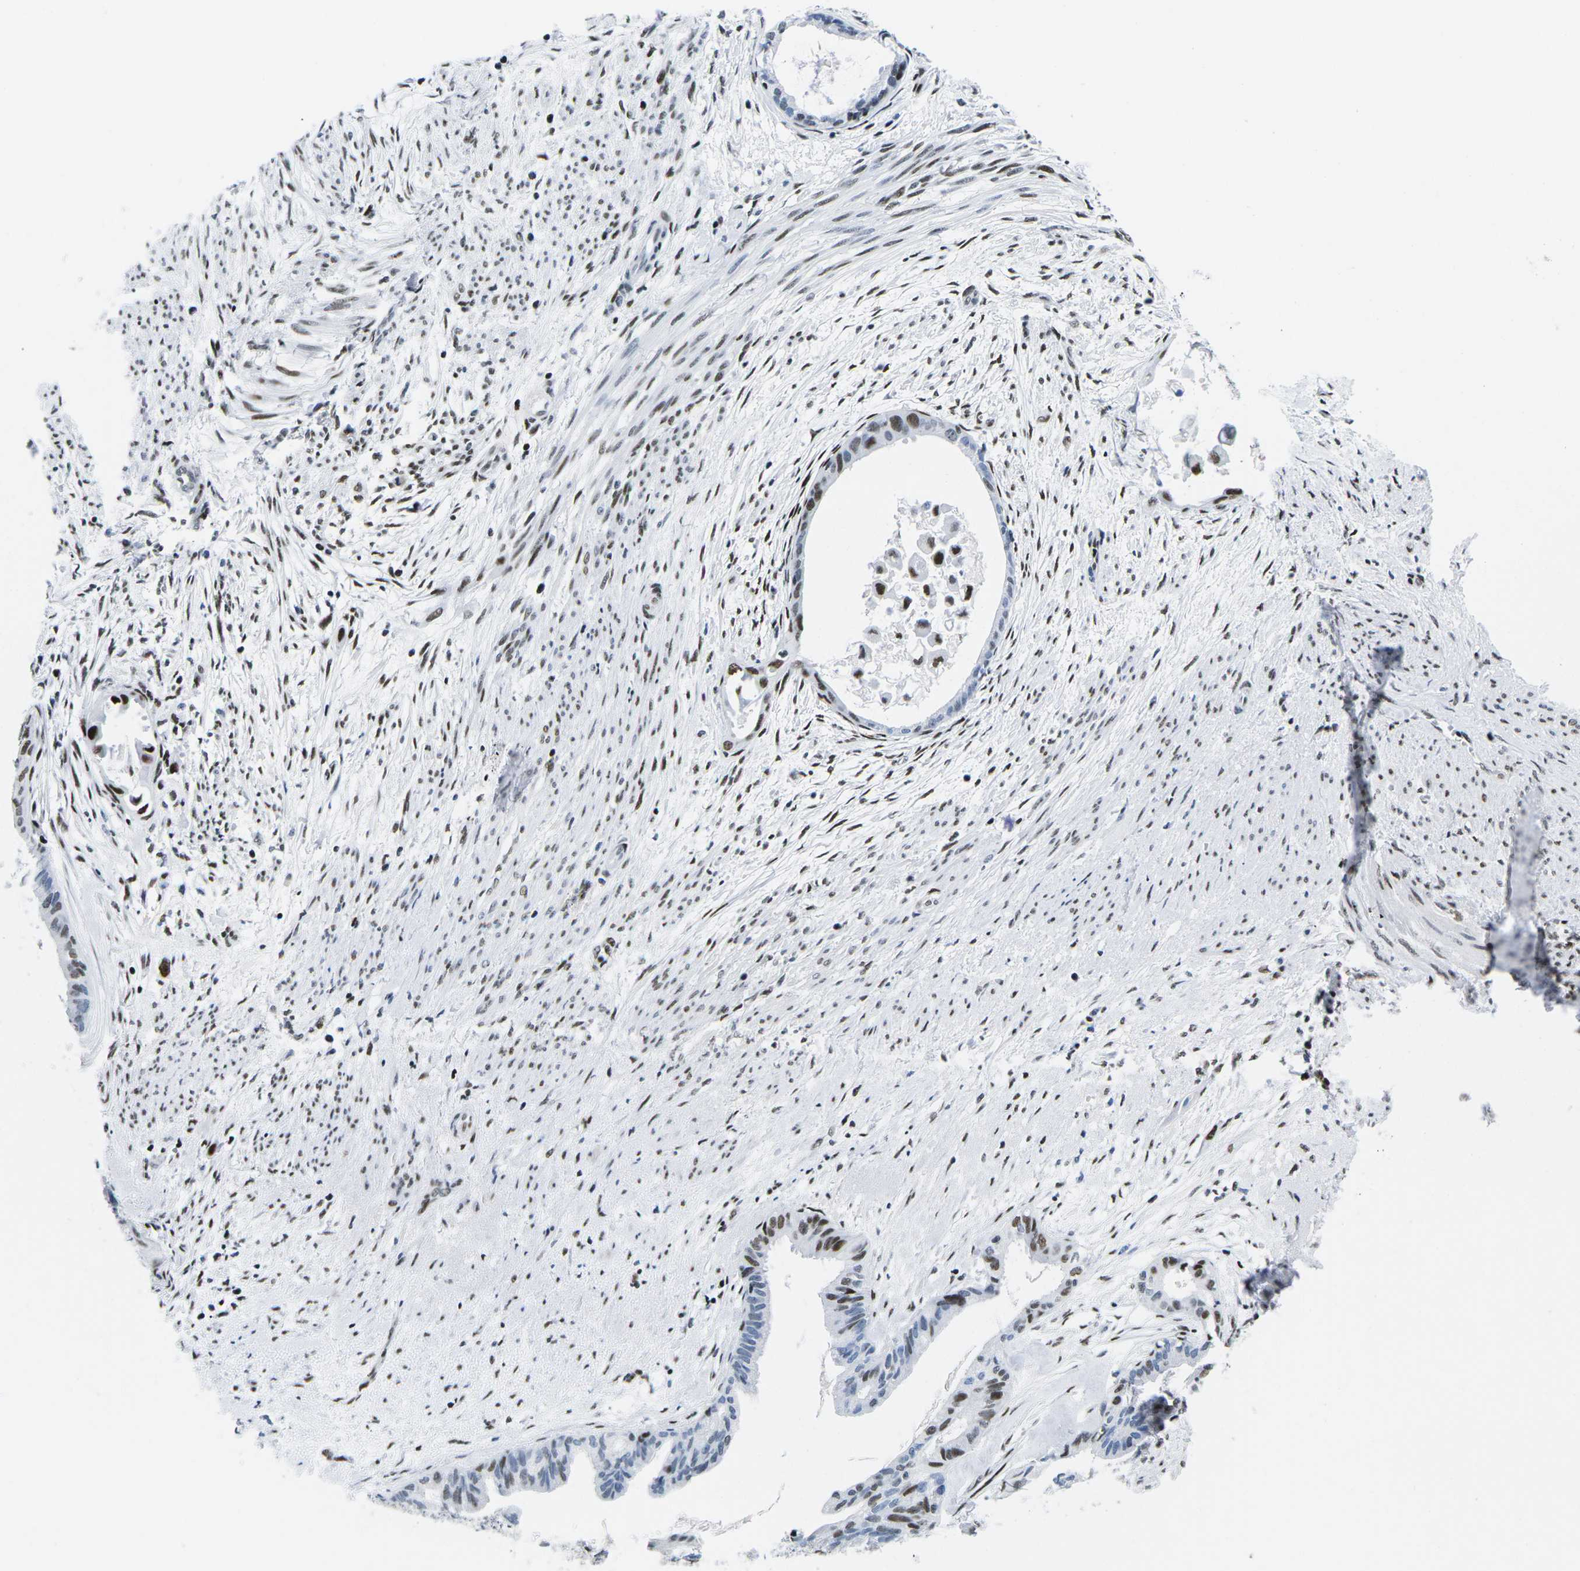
{"staining": {"intensity": "moderate", "quantity": "25%-75%", "location": "nuclear"}, "tissue": "cervical cancer", "cell_type": "Tumor cells", "image_type": "cancer", "snomed": [{"axis": "morphology", "description": "Normal tissue, NOS"}, {"axis": "morphology", "description": "Adenocarcinoma, NOS"}, {"axis": "topography", "description": "Cervix"}, {"axis": "topography", "description": "Endometrium"}], "caption": "Immunohistochemistry (IHC) staining of cervical adenocarcinoma, which demonstrates medium levels of moderate nuclear staining in approximately 25%-75% of tumor cells indicating moderate nuclear protein expression. The staining was performed using DAB (brown) for protein detection and nuclei were counterstained in hematoxylin (blue).", "gene": "ATF1", "patient": {"sex": "female", "age": 86}}